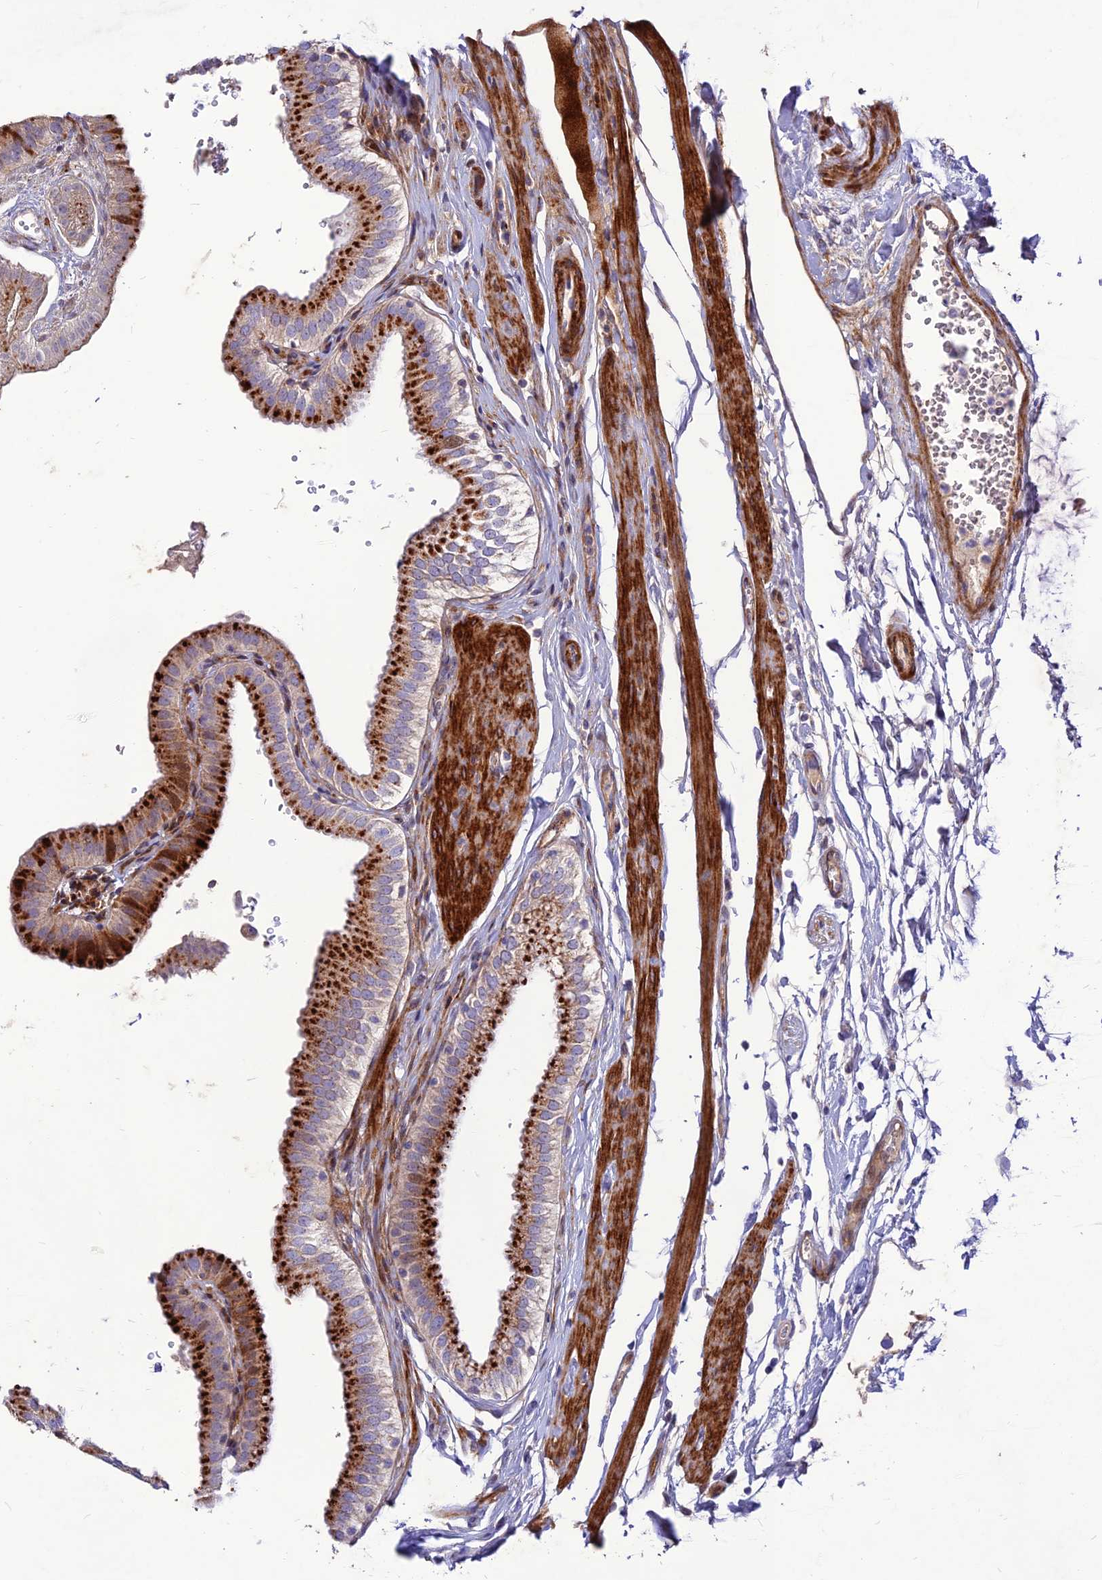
{"staining": {"intensity": "strong", "quantity": ">75%", "location": "cytoplasmic/membranous"}, "tissue": "gallbladder", "cell_type": "Glandular cells", "image_type": "normal", "snomed": [{"axis": "morphology", "description": "Normal tissue, NOS"}, {"axis": "topography", "description": "Gallbladder"}], "caption": "Brown immunohistochemical staining in benign gallbladder shows strong cytoplasmic/membranous expression in about >75% of glandular cells. (Brightfield microscopy of DAB IHC at high magnification).", "gene": "RIMOC1", "patient": {"sex": "female", "age": 61}}